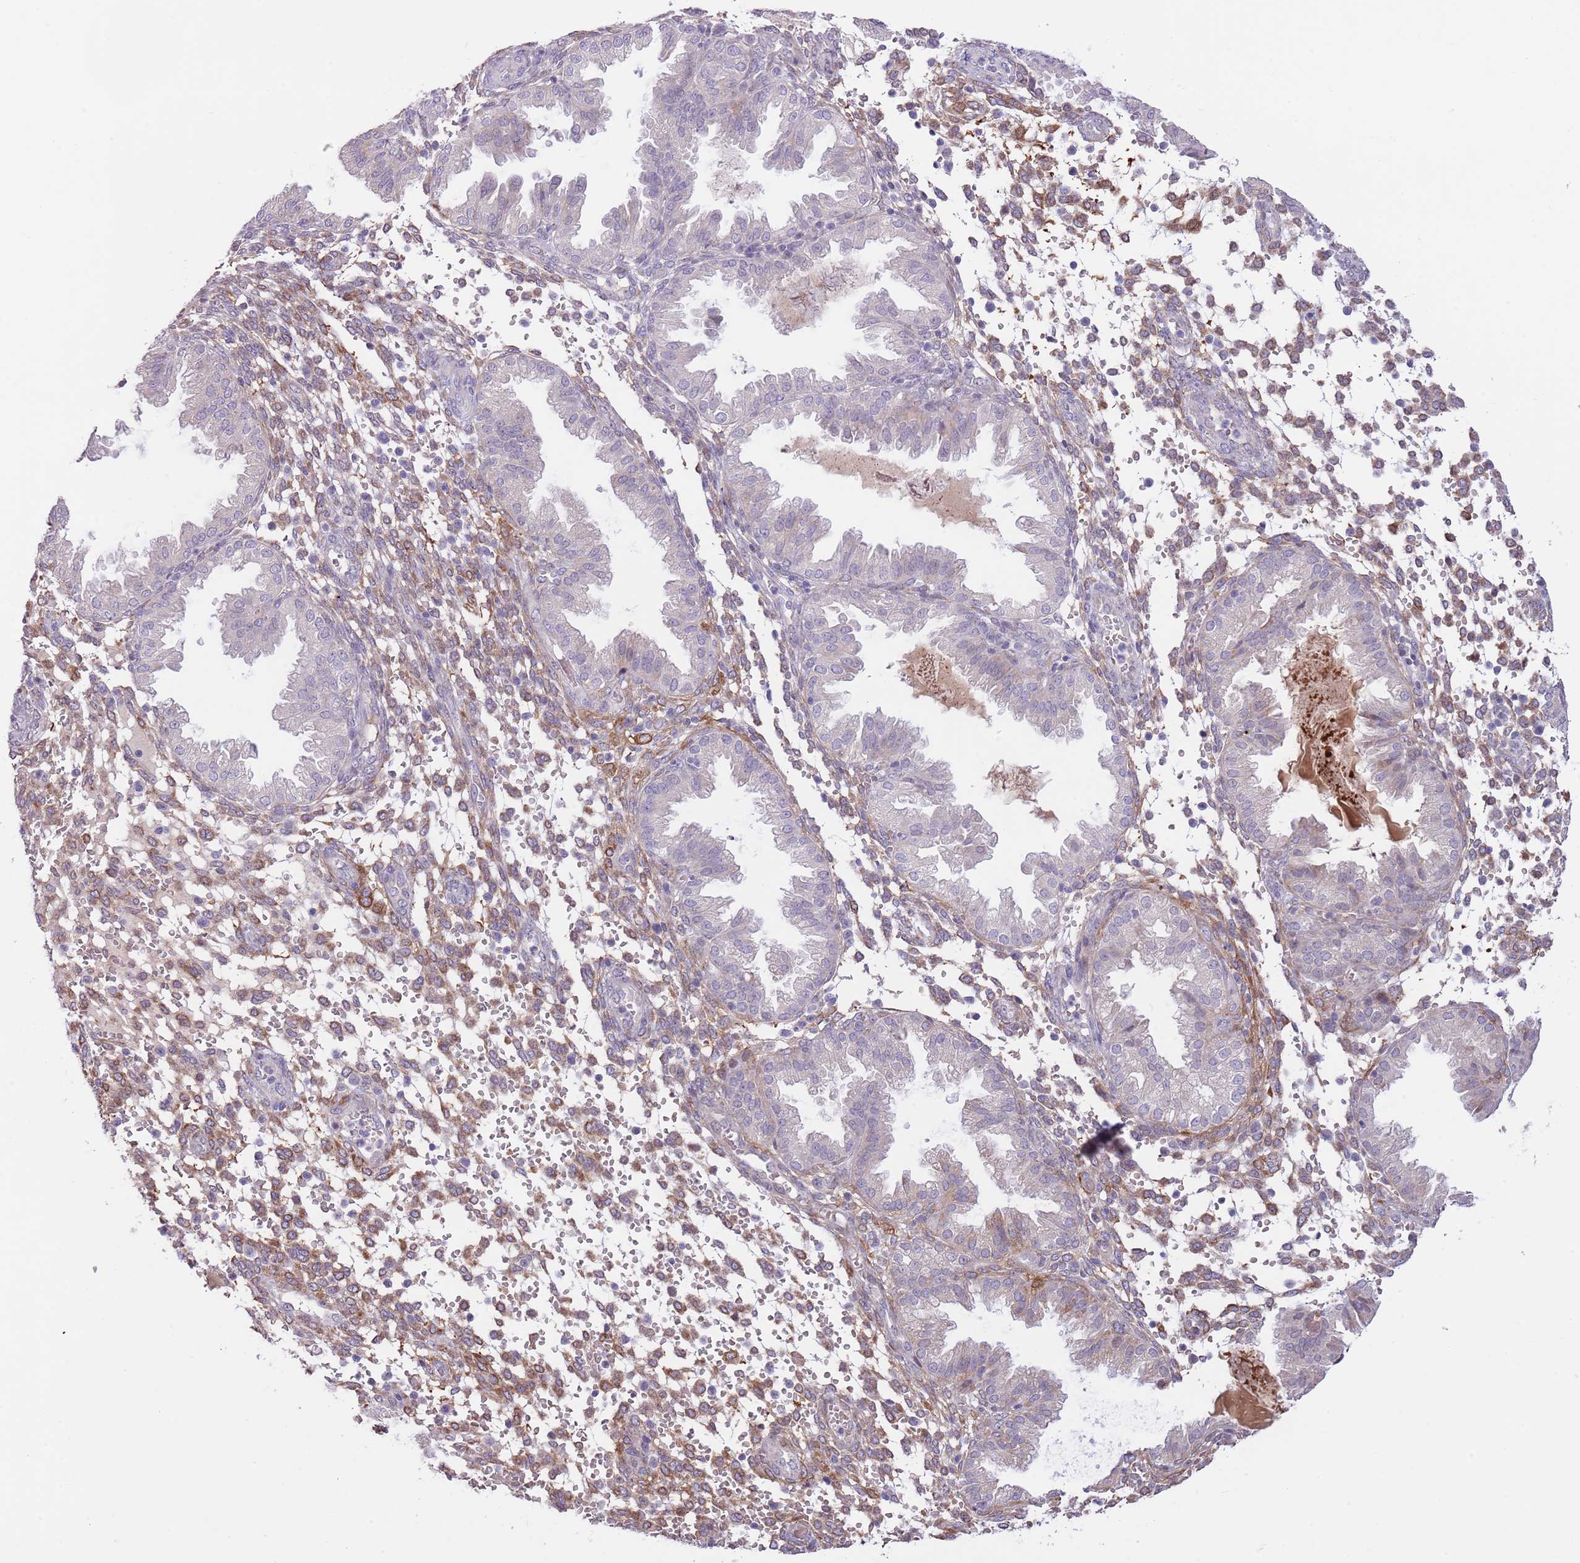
{"staining": {"intensity": "moderate", "quantity": "<25%", "location": "cytoplasmic/membranous"}, "tissue": "endometrium", "cell_type": "Cells in endometrial stroma", "image_type": "normal", "snomed": [{"axis": "morphology", "description": "Normal tissue, NOS"}, {"axis": "topography", "description": "Endometrium"}], "caption": "This histopathology image demonstrates benign endometrium stained with immunohistochemistry (IHC) to label a protein in brown. The cytoplasmic/membranous of cells in endometrial stroma show moderate positivity for the protein. Nuclei are counter-stained blue.", "gene": "AP1S2", "patient": {"sex": "female", "age": 33}}